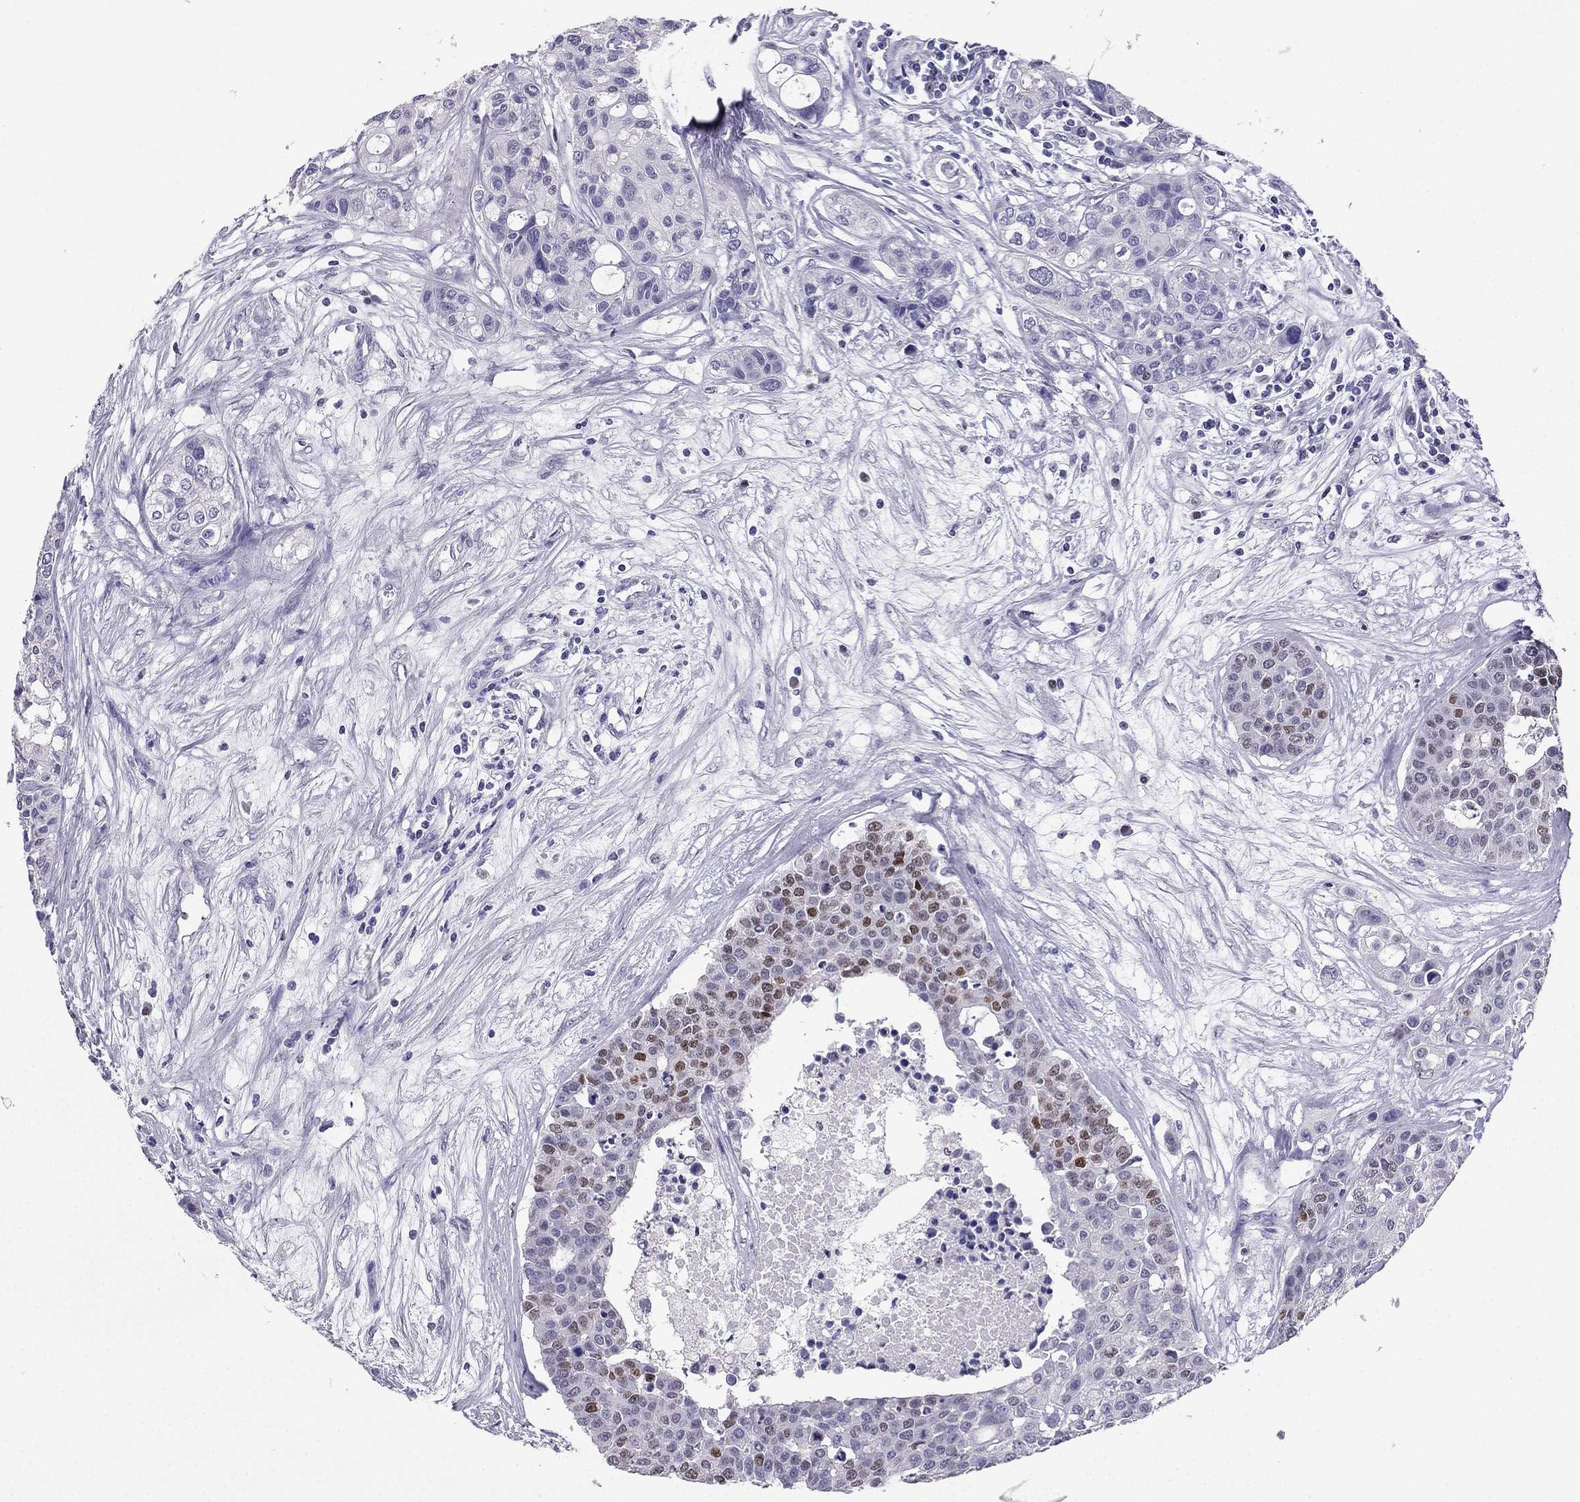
{"staining": {"intensity": "strong", "quantity": "<25%", "location": "nuclear"}, "tissue": "carcinoid", "cell_type": "Tumor cells", "image_type": "cancer", "snomed": [{"axis": "morphology", "description": "Carcinoid, malignant, NOS"}, {"axis": "topography", "description": "Colon"}], "caption": "Immunohistochemical staining of carcinoid exhibits medium levels of strong nuclear expression in about <25% of tumor cells. The staining was performed using DAB to visualize the protein expression in brown, while the nuclei were stained in blue with hematoxylin (Magnification: 20x).", "gene": "ARID3A", "patient": {"sex": "male", "age": 81}}